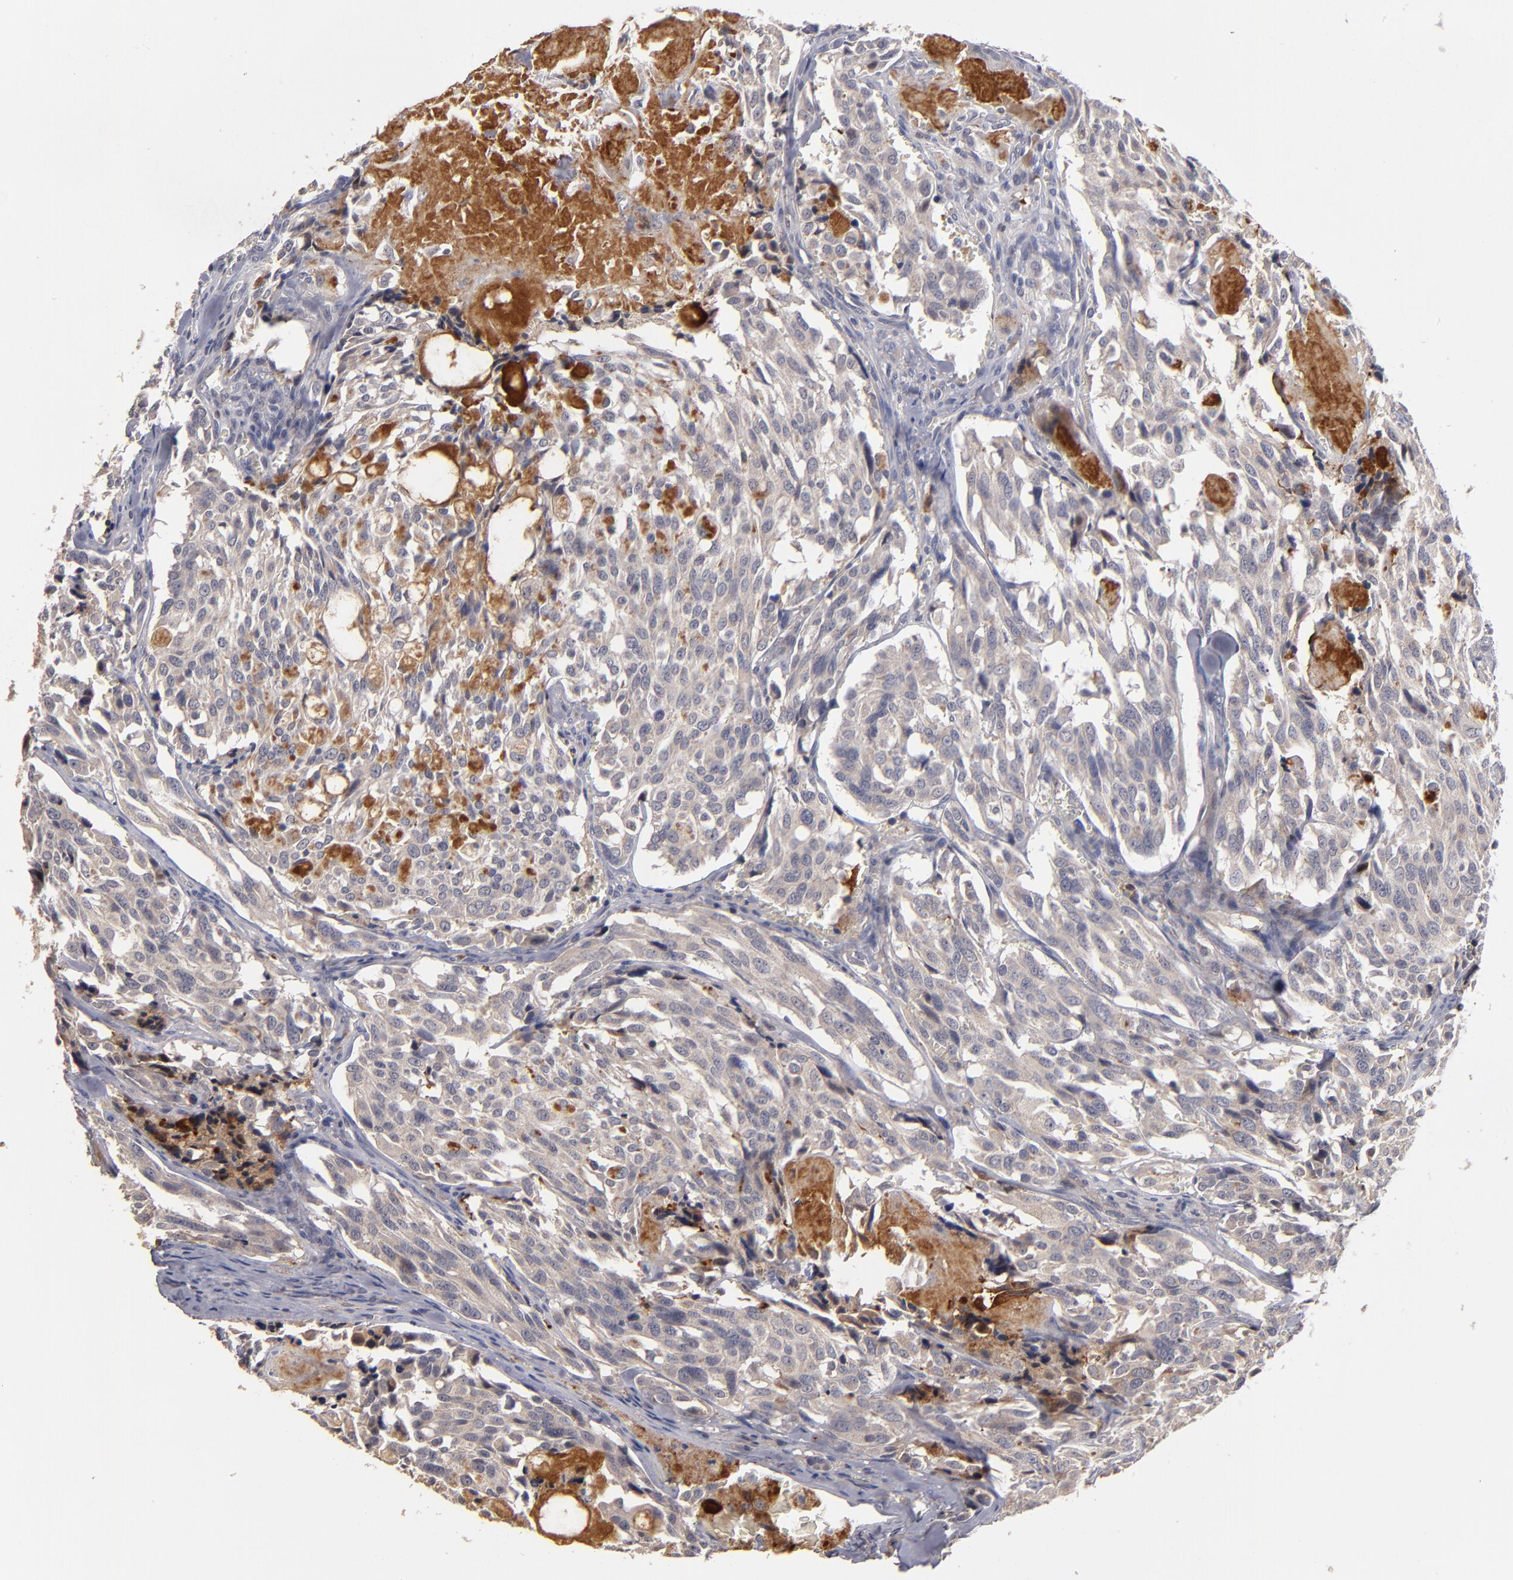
{"staining": {"intensity": "negative", "quantity": "none", "location": "none"}, "tissue": "thyroid cancer", "cell_type": "Tumor cells", "image_type": "cancer", "snomed": [{"axis": "morphology", "description": "Carcinoma, NOS"}, {"axis": "morphology", "description": "Carcinoid, malignant, NOS"}, {"axis": "topography", "description": "Thyroid gland"}], "caption": "Thyroid cancer was stained to show a protein in brown. There is no significant staining in tumor cells. (DAB (3,3'-diaminobenzidine) immunohistochemistry (IHC) with hematoxylin counter stain).", "gene": "EXD2", "patient": {"sex": "male", "age": 33}}